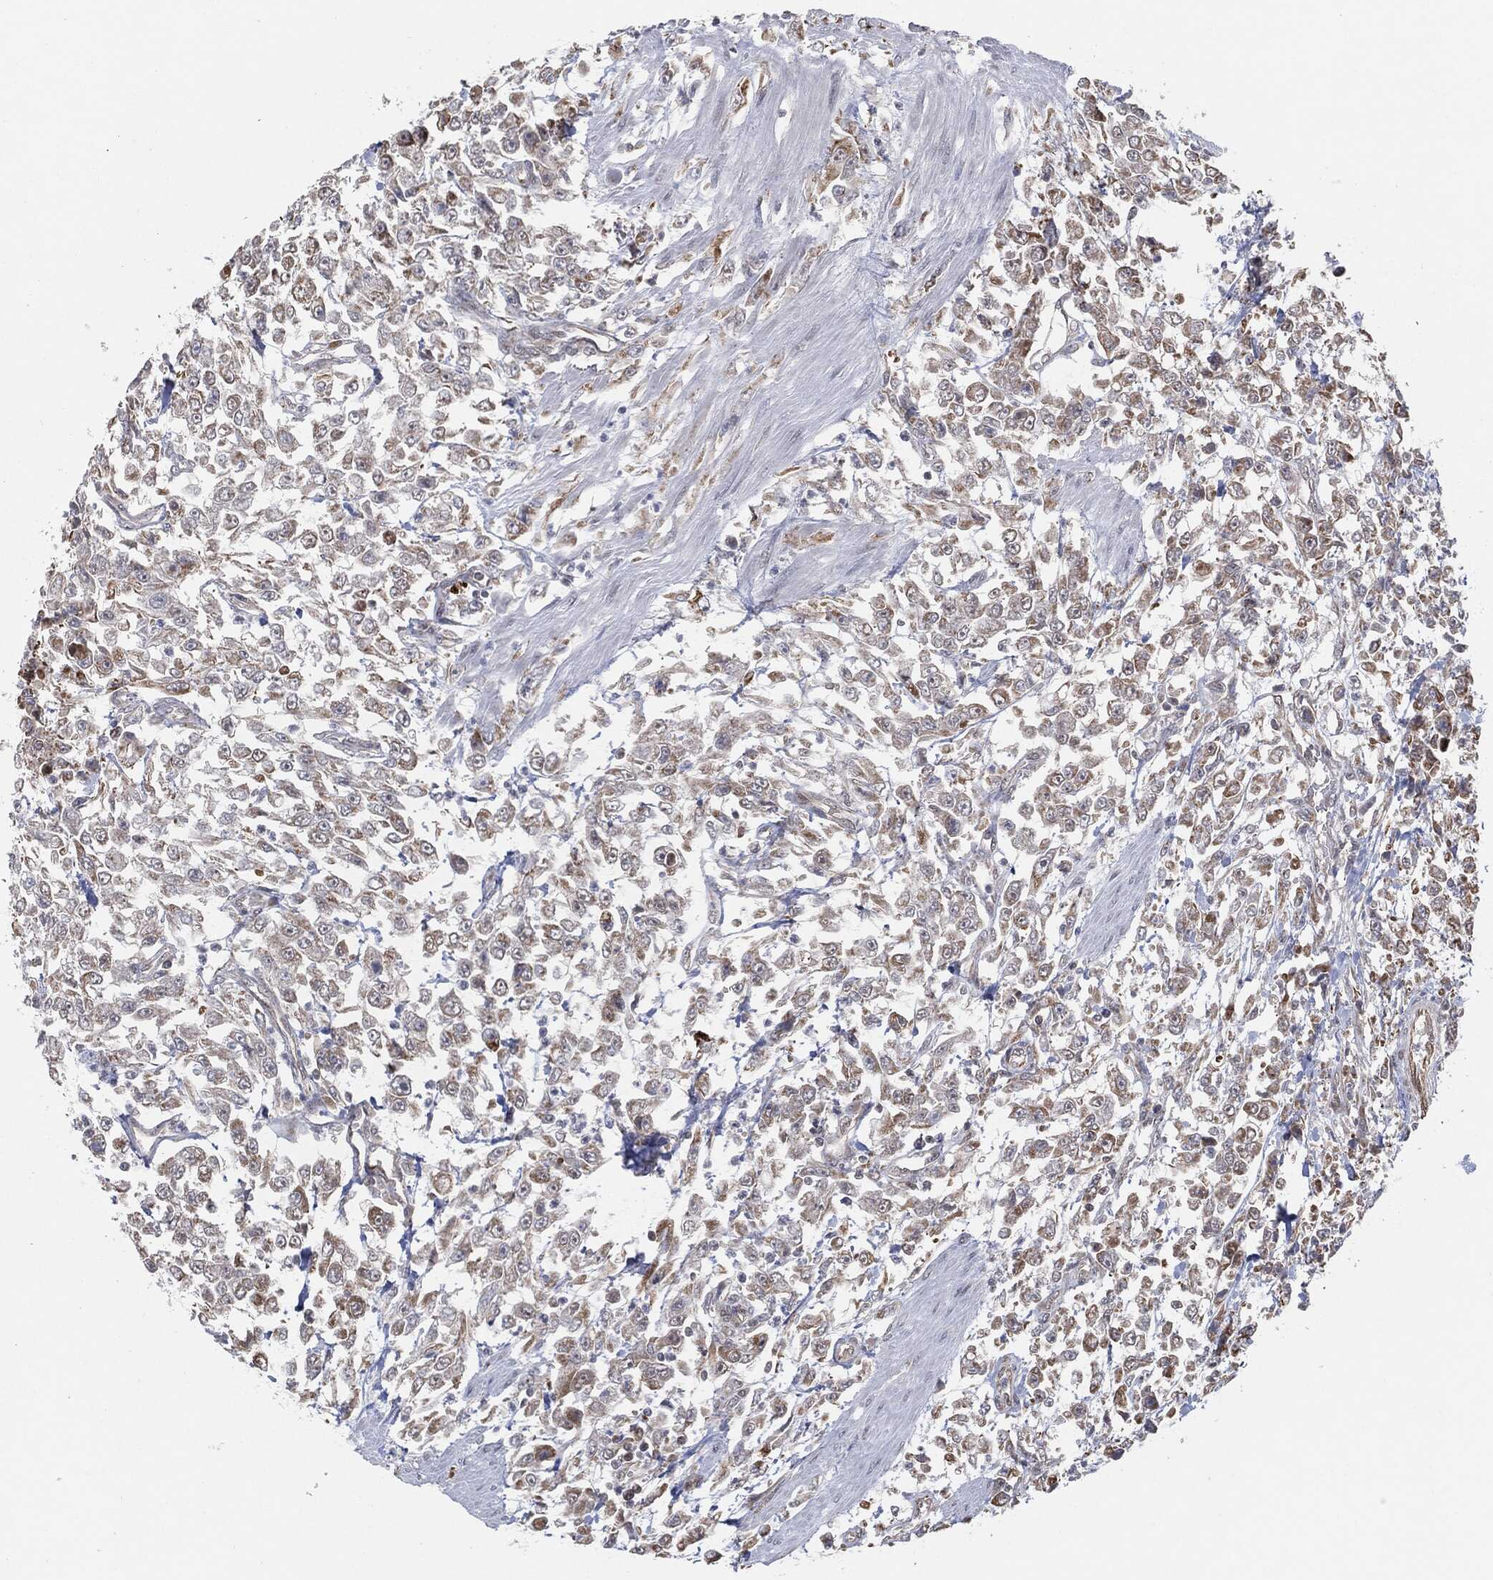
{"staining": {"intensity": "moderate", "quantity": "<25%", "location": "cytoplasmic/membranous"}, "tissue": "urothelial cancer", "cell_type": "Tumor cells", "image_type": "cancer", "snomed": [{"axis": "morphology", "description": "Urothelial carcinoma, High grade"}, {"axis": "topography", "description": "Urinary bladder"}], "caption": "Immunohistochemical staining of high-grade urothelial carcinoma exhibits low levels of moderate cytoplasmic/membranous protein positivity in about <25% of tumor cells.", "gene": "TP53RK", "patient": {"sex": "male", "age": 46}}